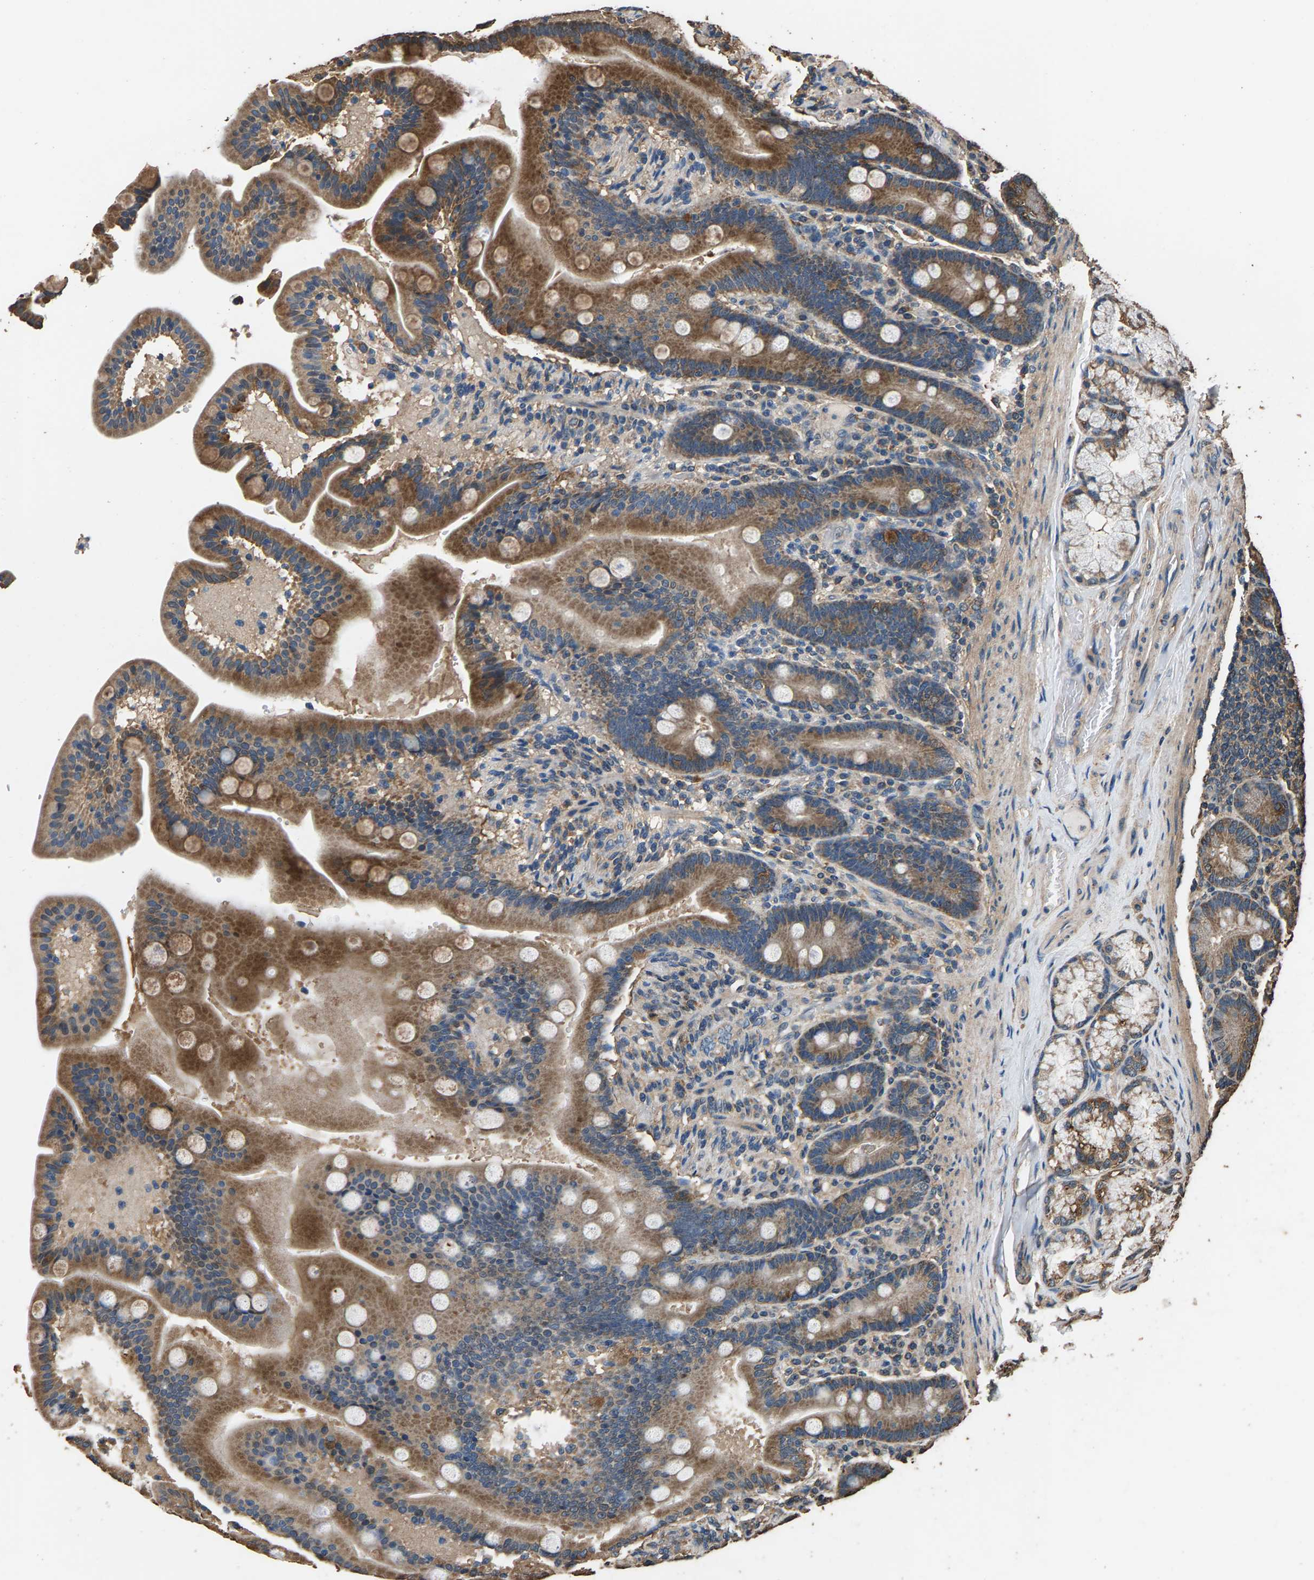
{"staining": {"intensity": "moderate", "quantity": ">75%", "location": "cytoplasmic/membranous"}, "tissue": "duodenum", "cell_type": "Glandular cells", "image_type": "normal", "snomed": [{"axis": "morphology", "description": "Normal tissue, NOS"}, {"axis": "topography", "description": "Duodenum"}], "caption": "Human duodenum stained for a protein (brown) reveals moderate cytoplasmic/membranous positive staining in approximately >75% of glandular cells.", "gene": "MRPL27", "patient": {"sex": "male", "age": 54}}